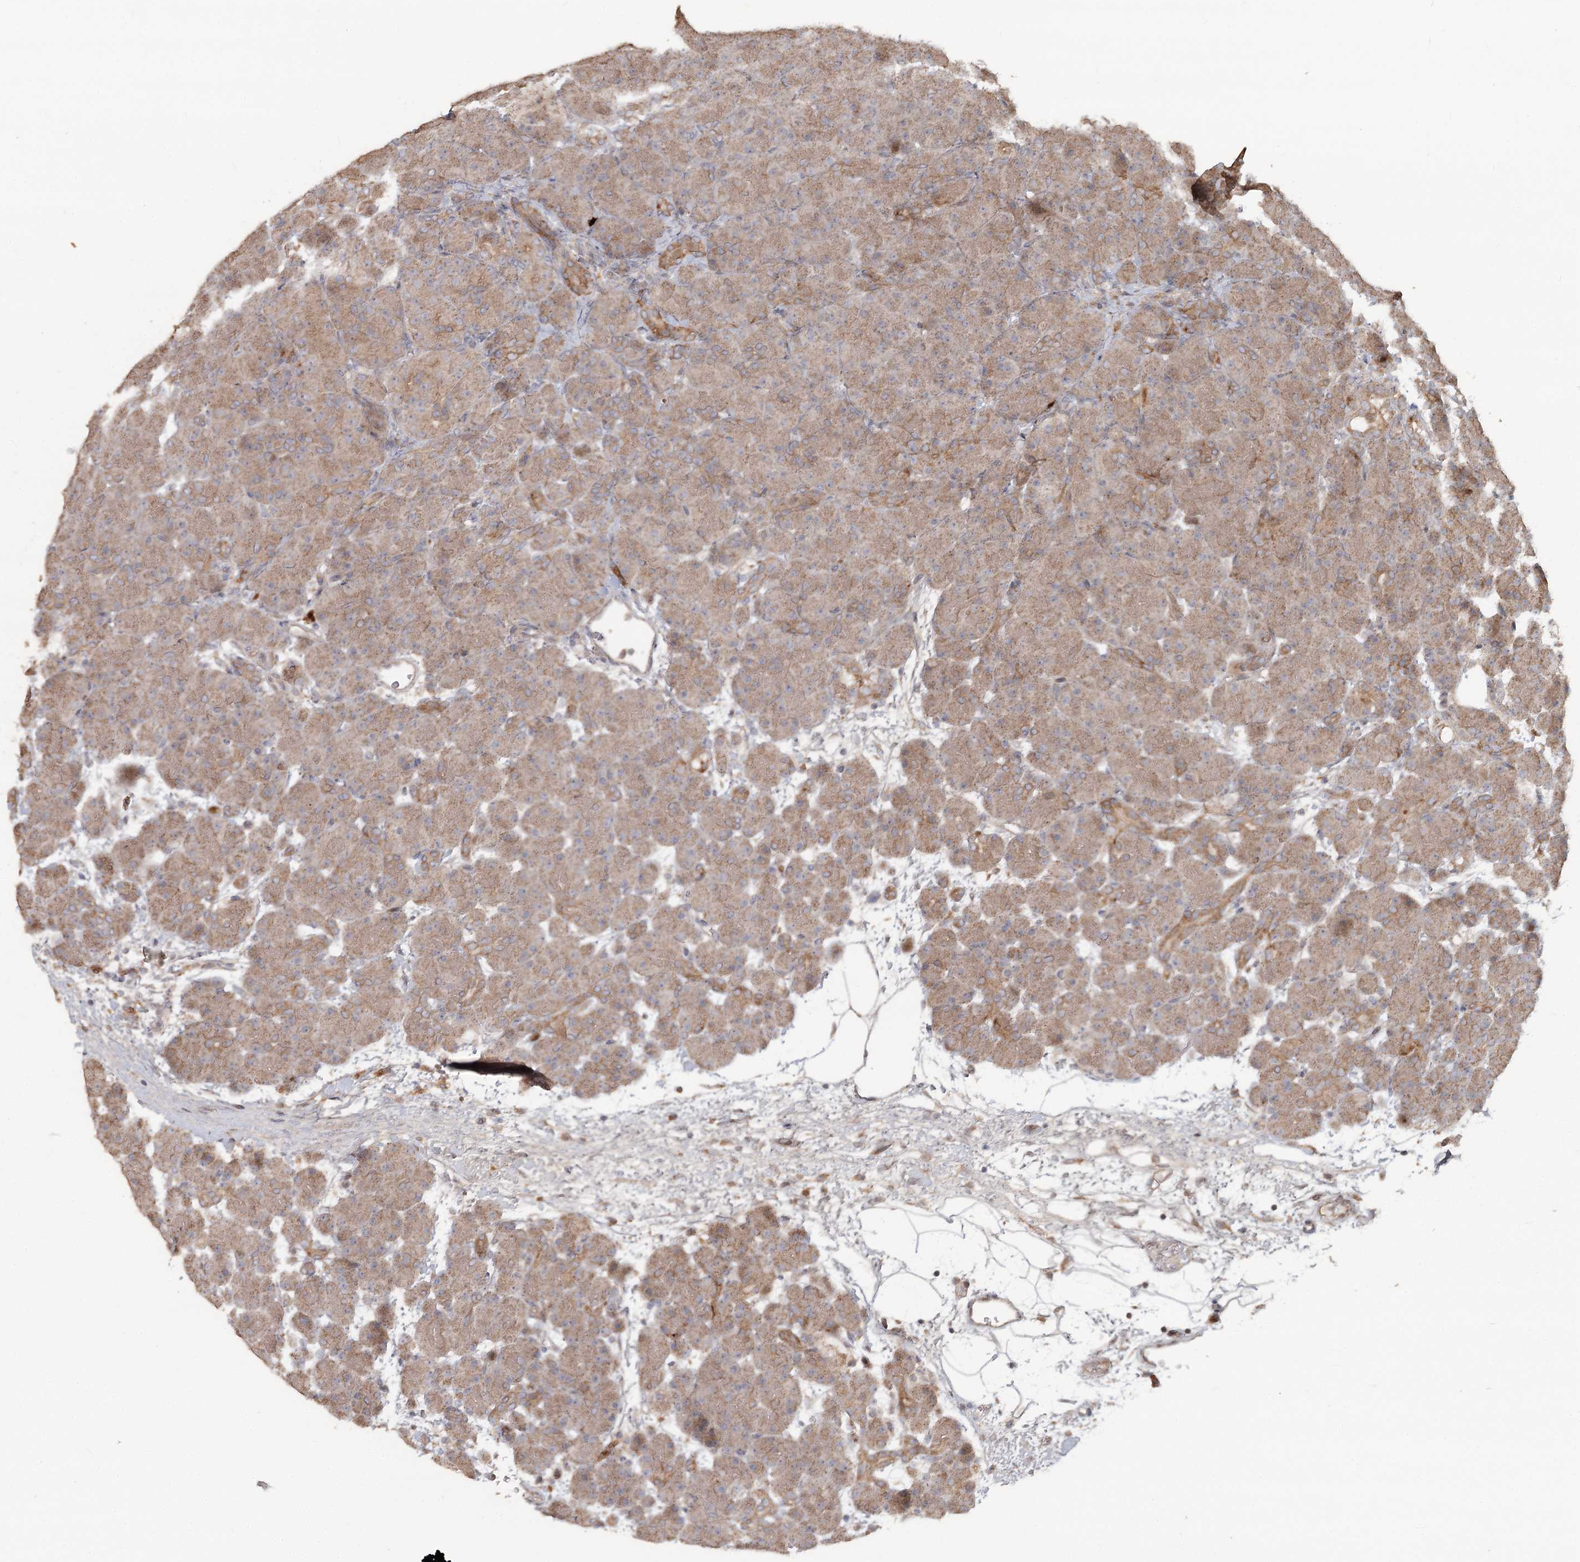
{"staining": {"intensity": "moderate", "quantity": ">75%", "location": "cytoplasmic/membranous"}, "tissue": "pancreas", "cell_type": "Exocrine glandular cells", "image_type": "normal", "snomed": [{"axis": "morphology", "description": "Normal tissue, NOS"}, {"axis": "topography", "description": "Pancreas"}], "caption": "Brown immunohistochemical staining in unremarkable human pancreas demonstrates moderate cytoplasmic/membranous expression in approximately >75% of exocrine glandular cells.", "gene": "OBSL1", "patient": {"sex": "male", "age": 66}}